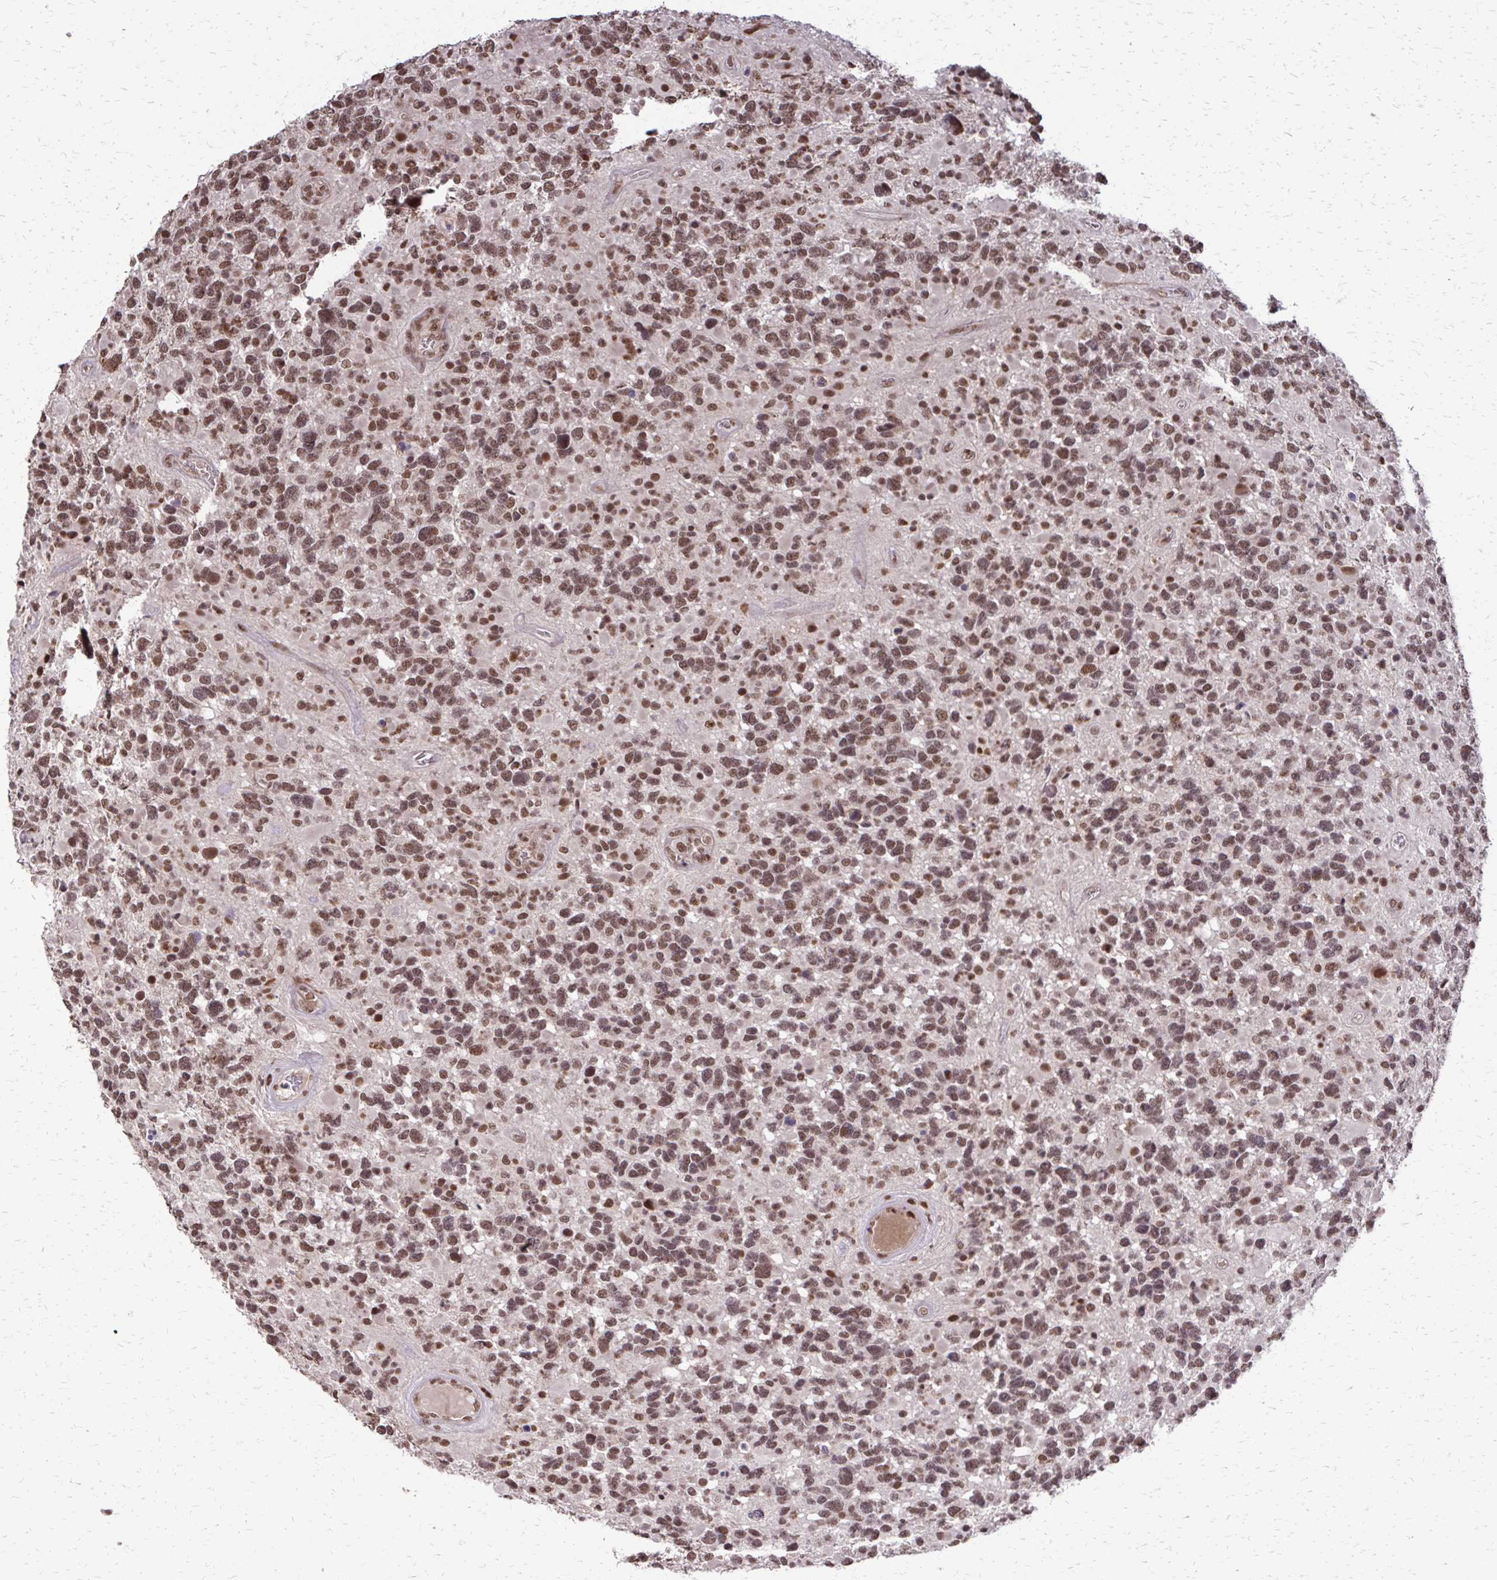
{"staining": {"intensity": "moderate", "quantity": ">75%", "location": "nuclear"}, "tissue": "glioma", "cell_type": "Tumor cells", "image_type": "cancer", "snomed": [{"axis": "morphology", "description": "Glioma, malignant, High grade"}, {"axis": "topography", "description": "Brain"}], "caption": "IHC image of human glioma stained for a protein (brown), which reveals medium levels of moderate nuclear staining in approximately >75% of tumor cells.", "gene": "SS18", "patient": {"sex": "female", "age": 40}}